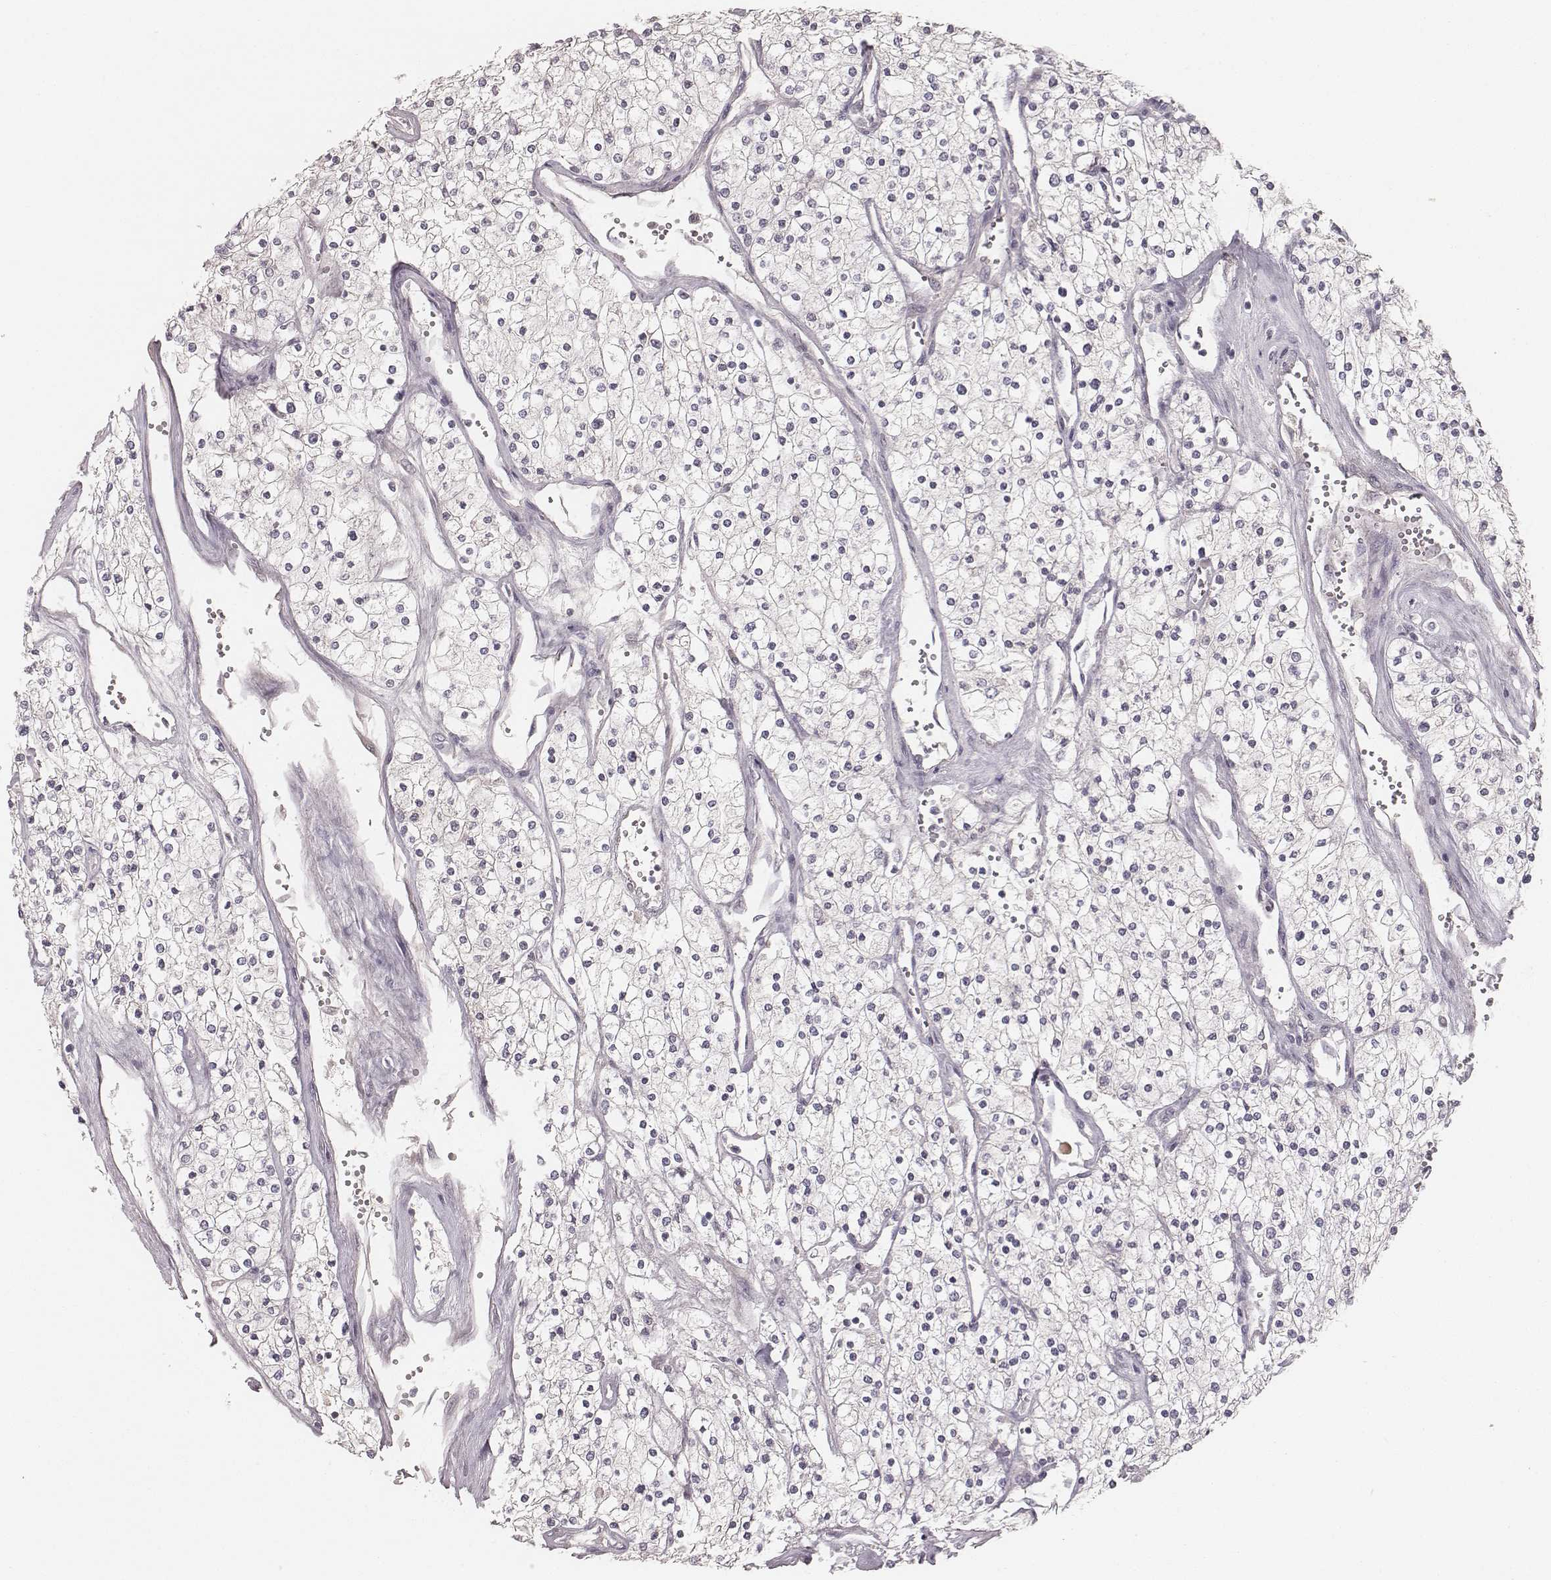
{"staining": {"intensity": "negative", "quantity": "none", "location": "none"}, "tissue": "renal cancer", "cell_type": "Tumor cells", "image_type": "cancer", "snomed": [{"axis": "morphology", "description": "Adenocarcinoma, NOS"}, {"axis": "topography", "description": "Kidney"}], "caption": "High magnification brightfield microscopy of adenocarcinoma (renal) stained with DAB (3,3'-diaminobenzidine) (brown) and counterstained with hematoxylin (blue): tumor cells show no significant positivity.", "gene": "LY6K", "patient": {"sex": "male", "age": 80}}